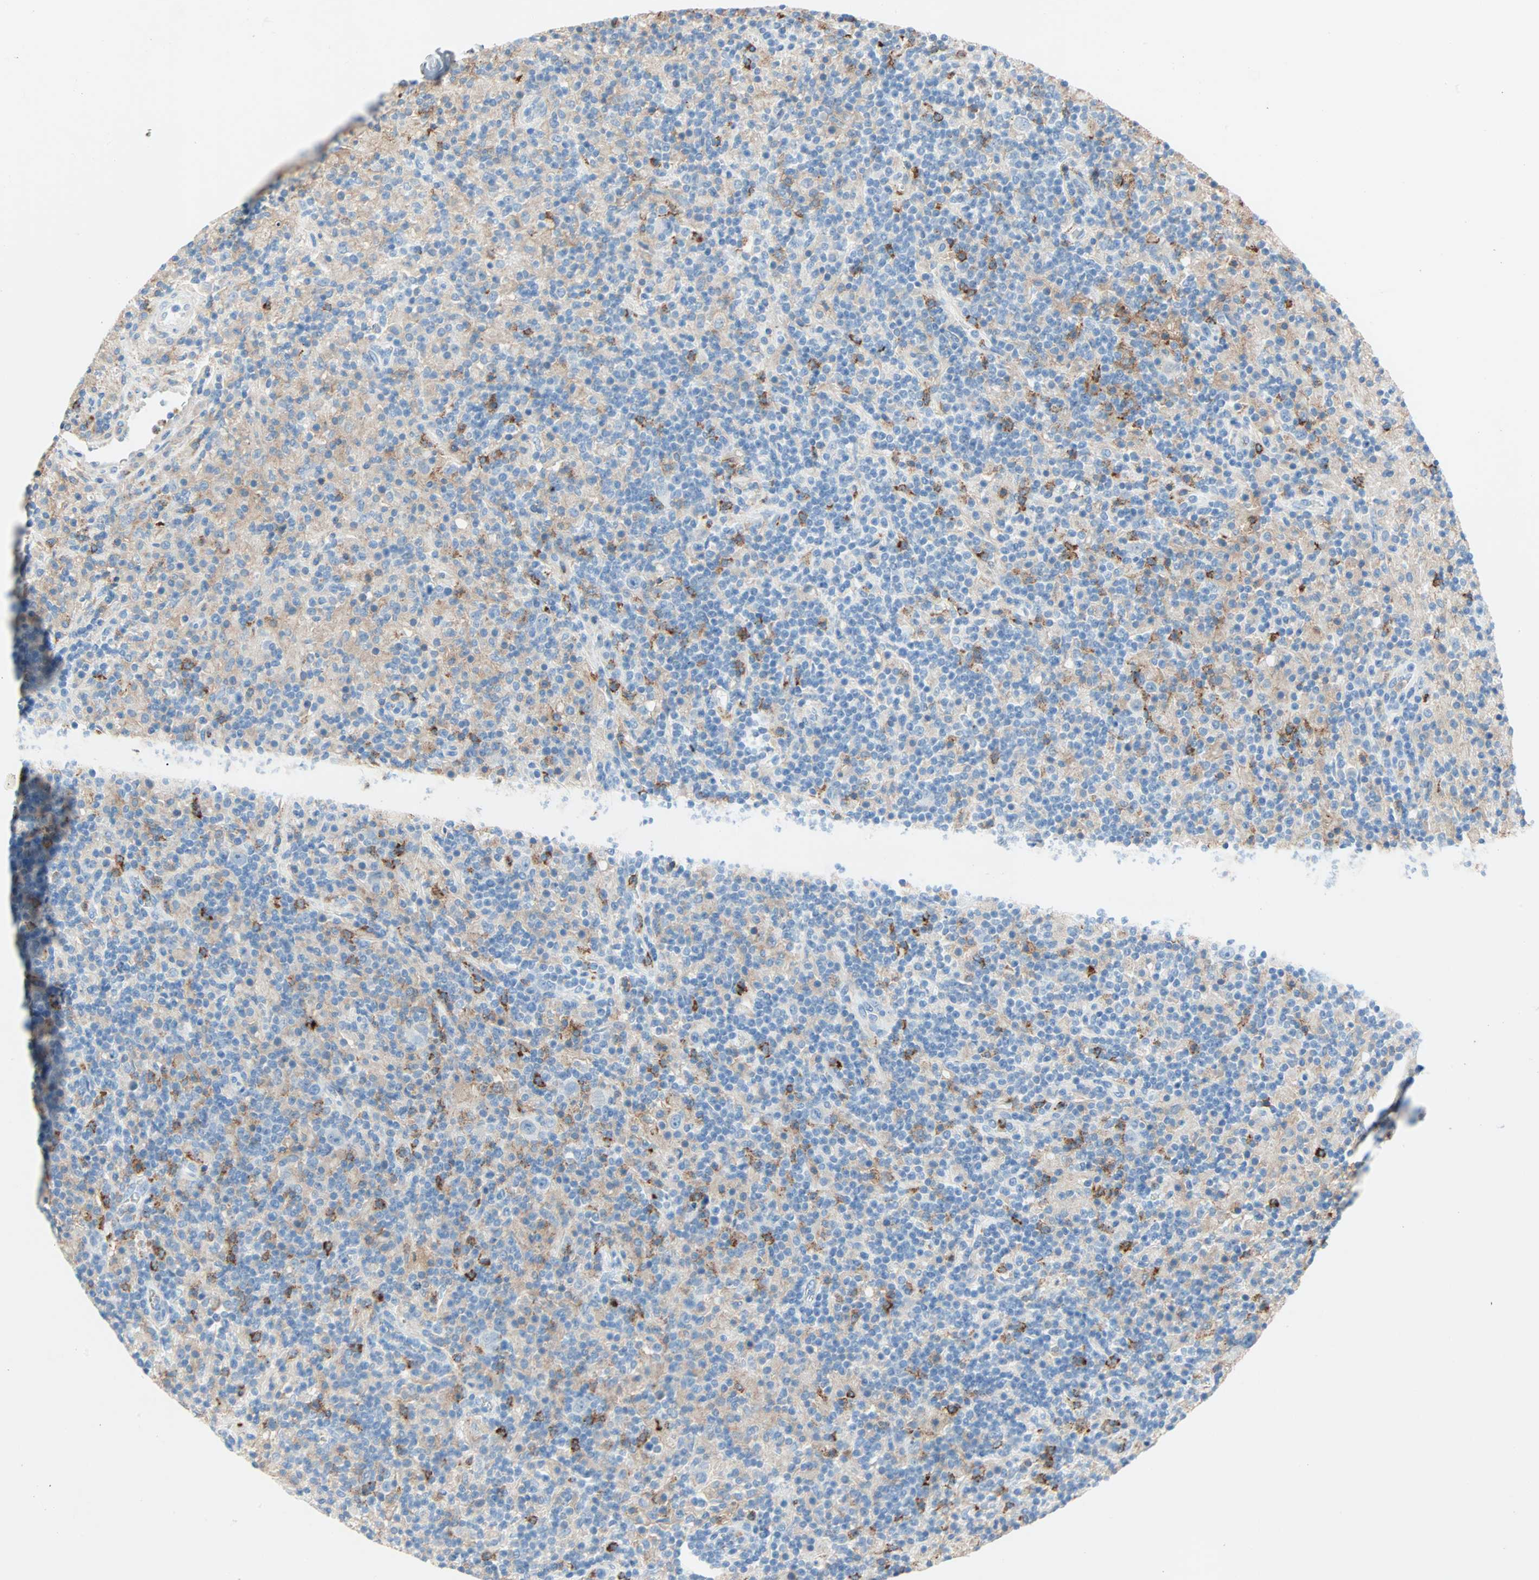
{"staining": {"intensity": "negative", "quantity": "none", "location": "none"}, "tissue": "lymphoma", "cell_type": "Tumor cells", "image_type": "cancer", "snomed": [{"axis": "morphology", "description": "Hodgkin's disease, NOS"}, {"axis": "topography", "description": "Lymph node"}], "caption": "The photomicrograph exhibits no significant staining in tumor cells of lymphoma. Brightfield microscopy of immunohistochemistry (IHC) stained with DAB (3,3'-diaminobenzidine) (brown) and hematoxylin (blue), captured at high magnification.", "gene": "CLEC4A", "patient": {"sex": "male", "age": 70}}